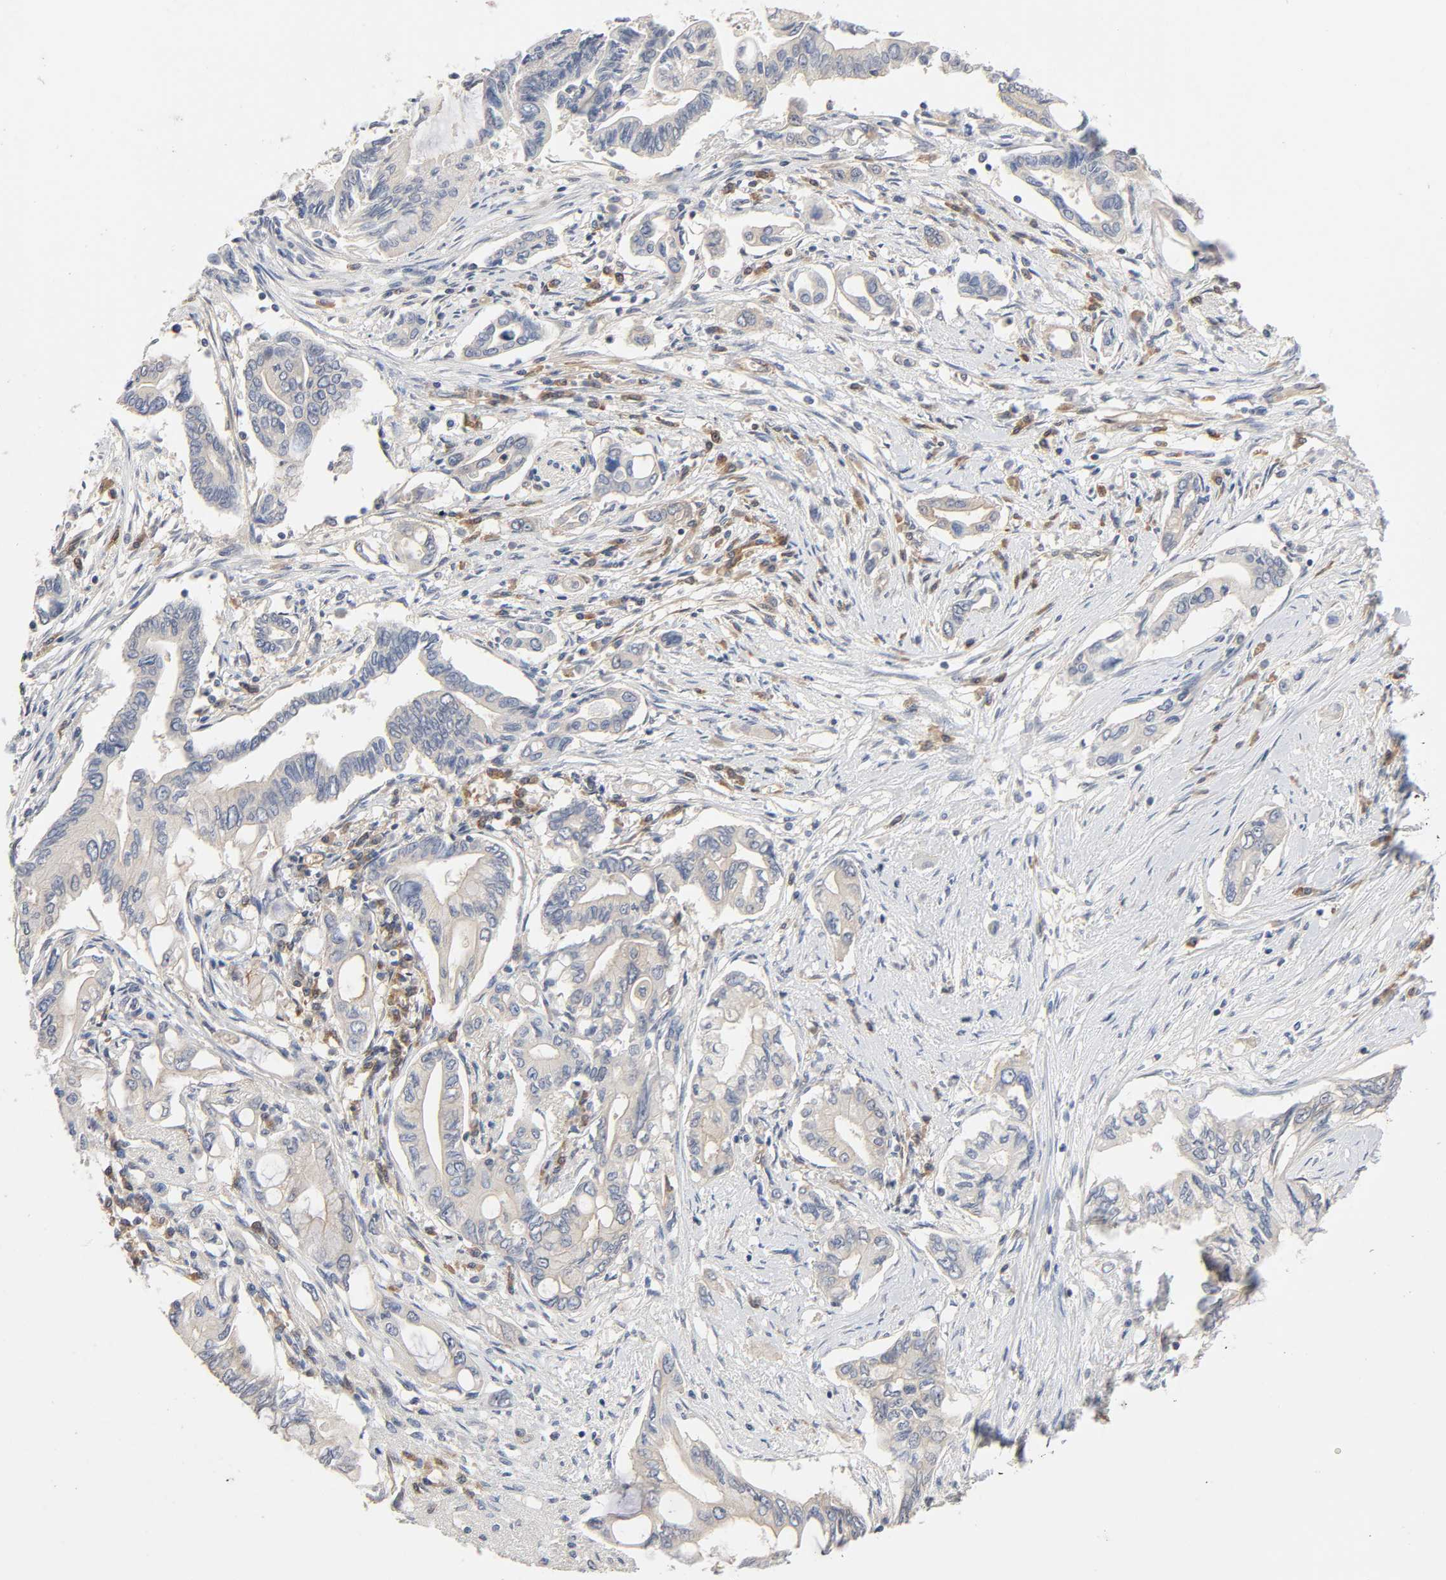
{"staining": {"intensity": "negative", "quantity": "none", "location": "none"}, "tissue": "pancreatic cancer", "cell_type": "Tumor cells", "image_type": "cancer", "snomed": [{"axis": "morphology", "description": "Adenocarcinoma, NOS"}, {"axis": "morphology", "description": "Adenocarcinoma, metastatic, NOS"}, {"axis": "topography", "description": "Lymph node"}, {"axis": "topography", "description": "Pancreas"}, {"axis": "topography", "description": "Duodenum"}], "caption": "Human pancreatic cancer (adenocarcinoma) stained for a protein using immunohistochemistry (IHC) demonstrates no staining in tumor cells.", "gene": "SCHIP1", "patient": {"sex": "female", "age": 64}}